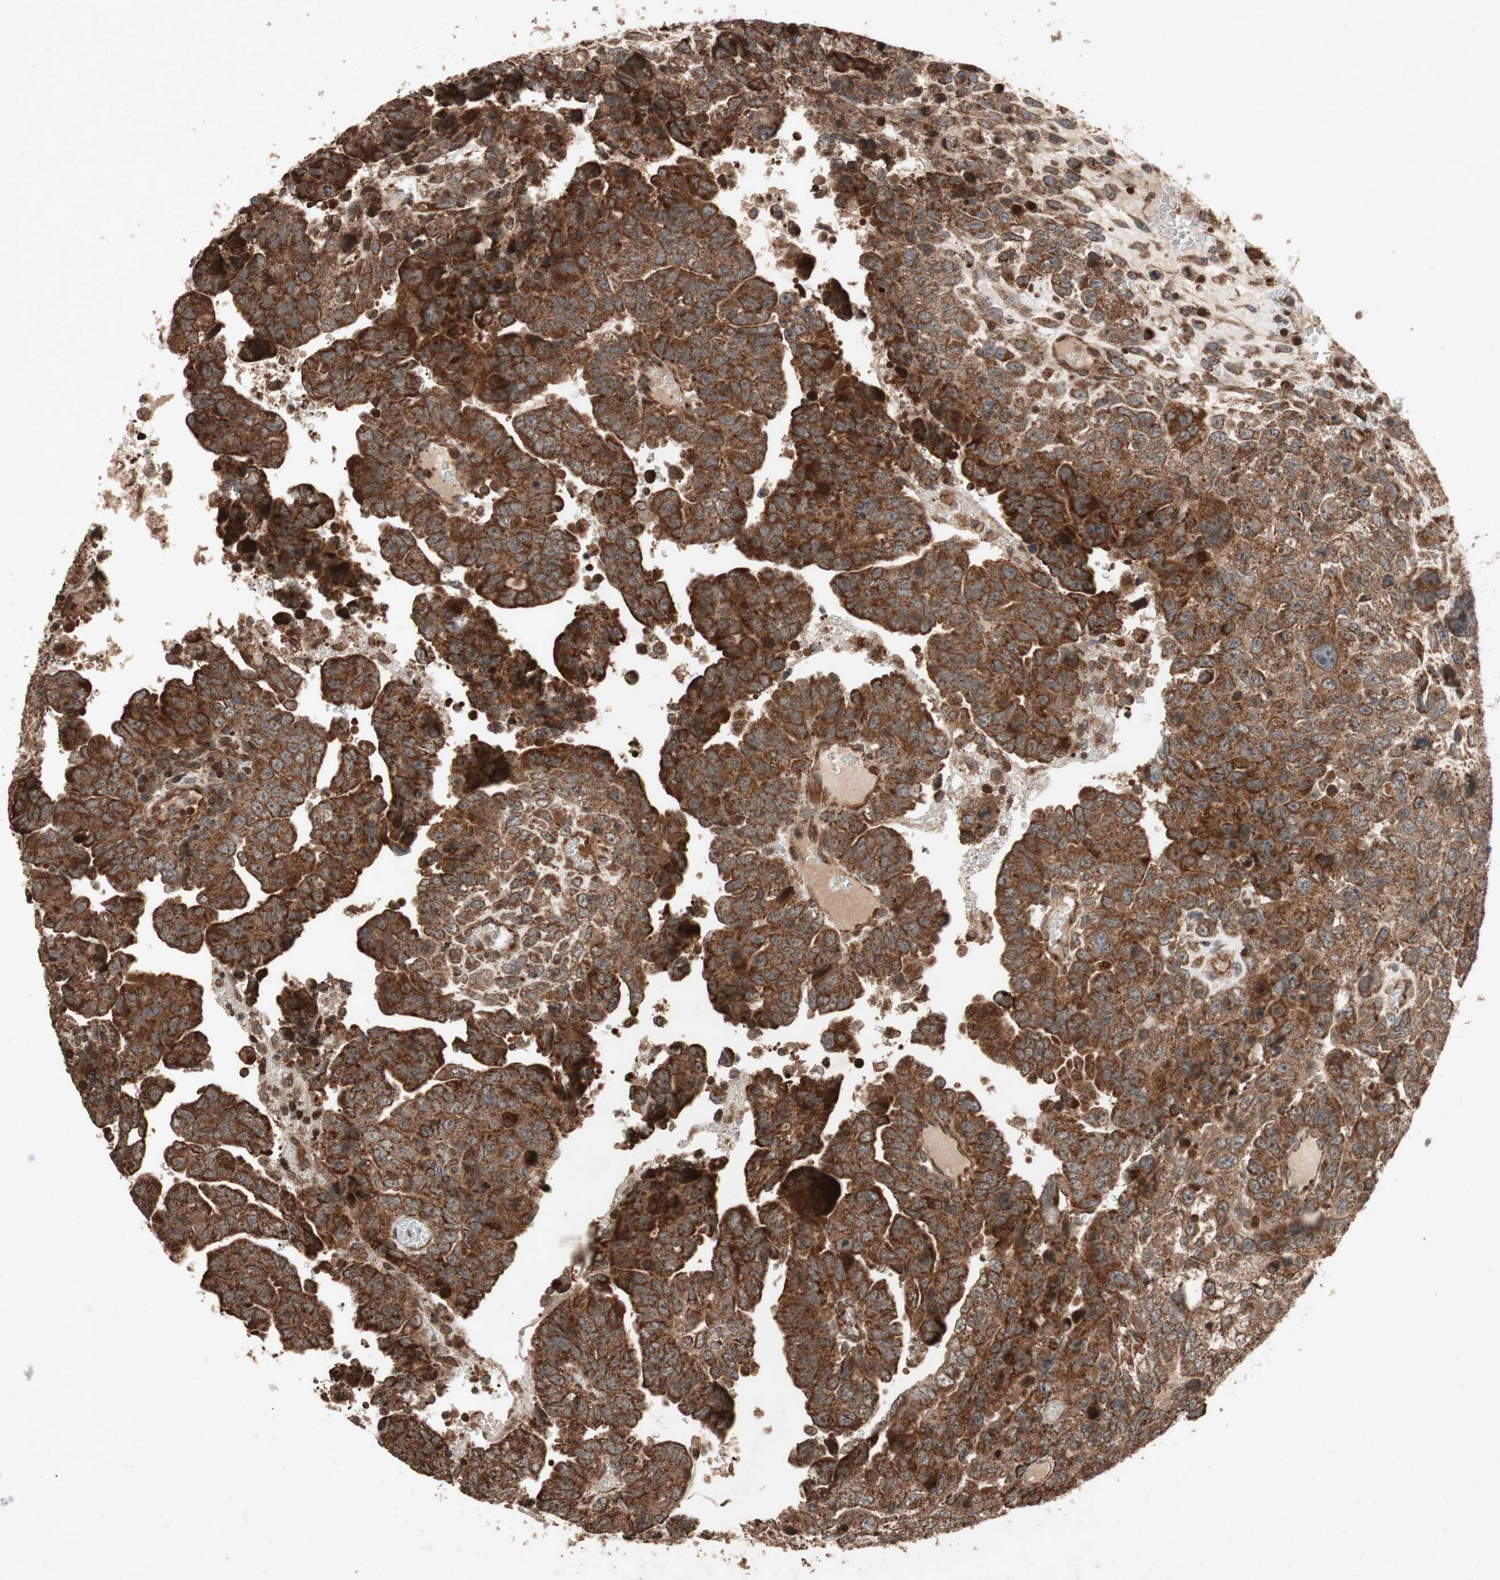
{"staining": {"intensity": "strong", "quantity": ">75%", "location": "cytoplasmic/membranous"}, "tissue": "testis cancer", "cell_type": "Tumor cells", "image_type": "cancer", "snomed": [{"axis": "morphology", "description": "Carcinoma, Embryonal, NOS"}, {"axis": "topography", "description": "Testis"}], "caption": "DAB immunohistochemical staining of human embryonal carcinoma (testis) shows strong cytoplasmic/membranous protein staining in approximately >75% of tumor cells. (IHC, brightfield microscopy, high magnification).", "gene": "RAB1A", "patient": {"sex": "male", "age": 28}}